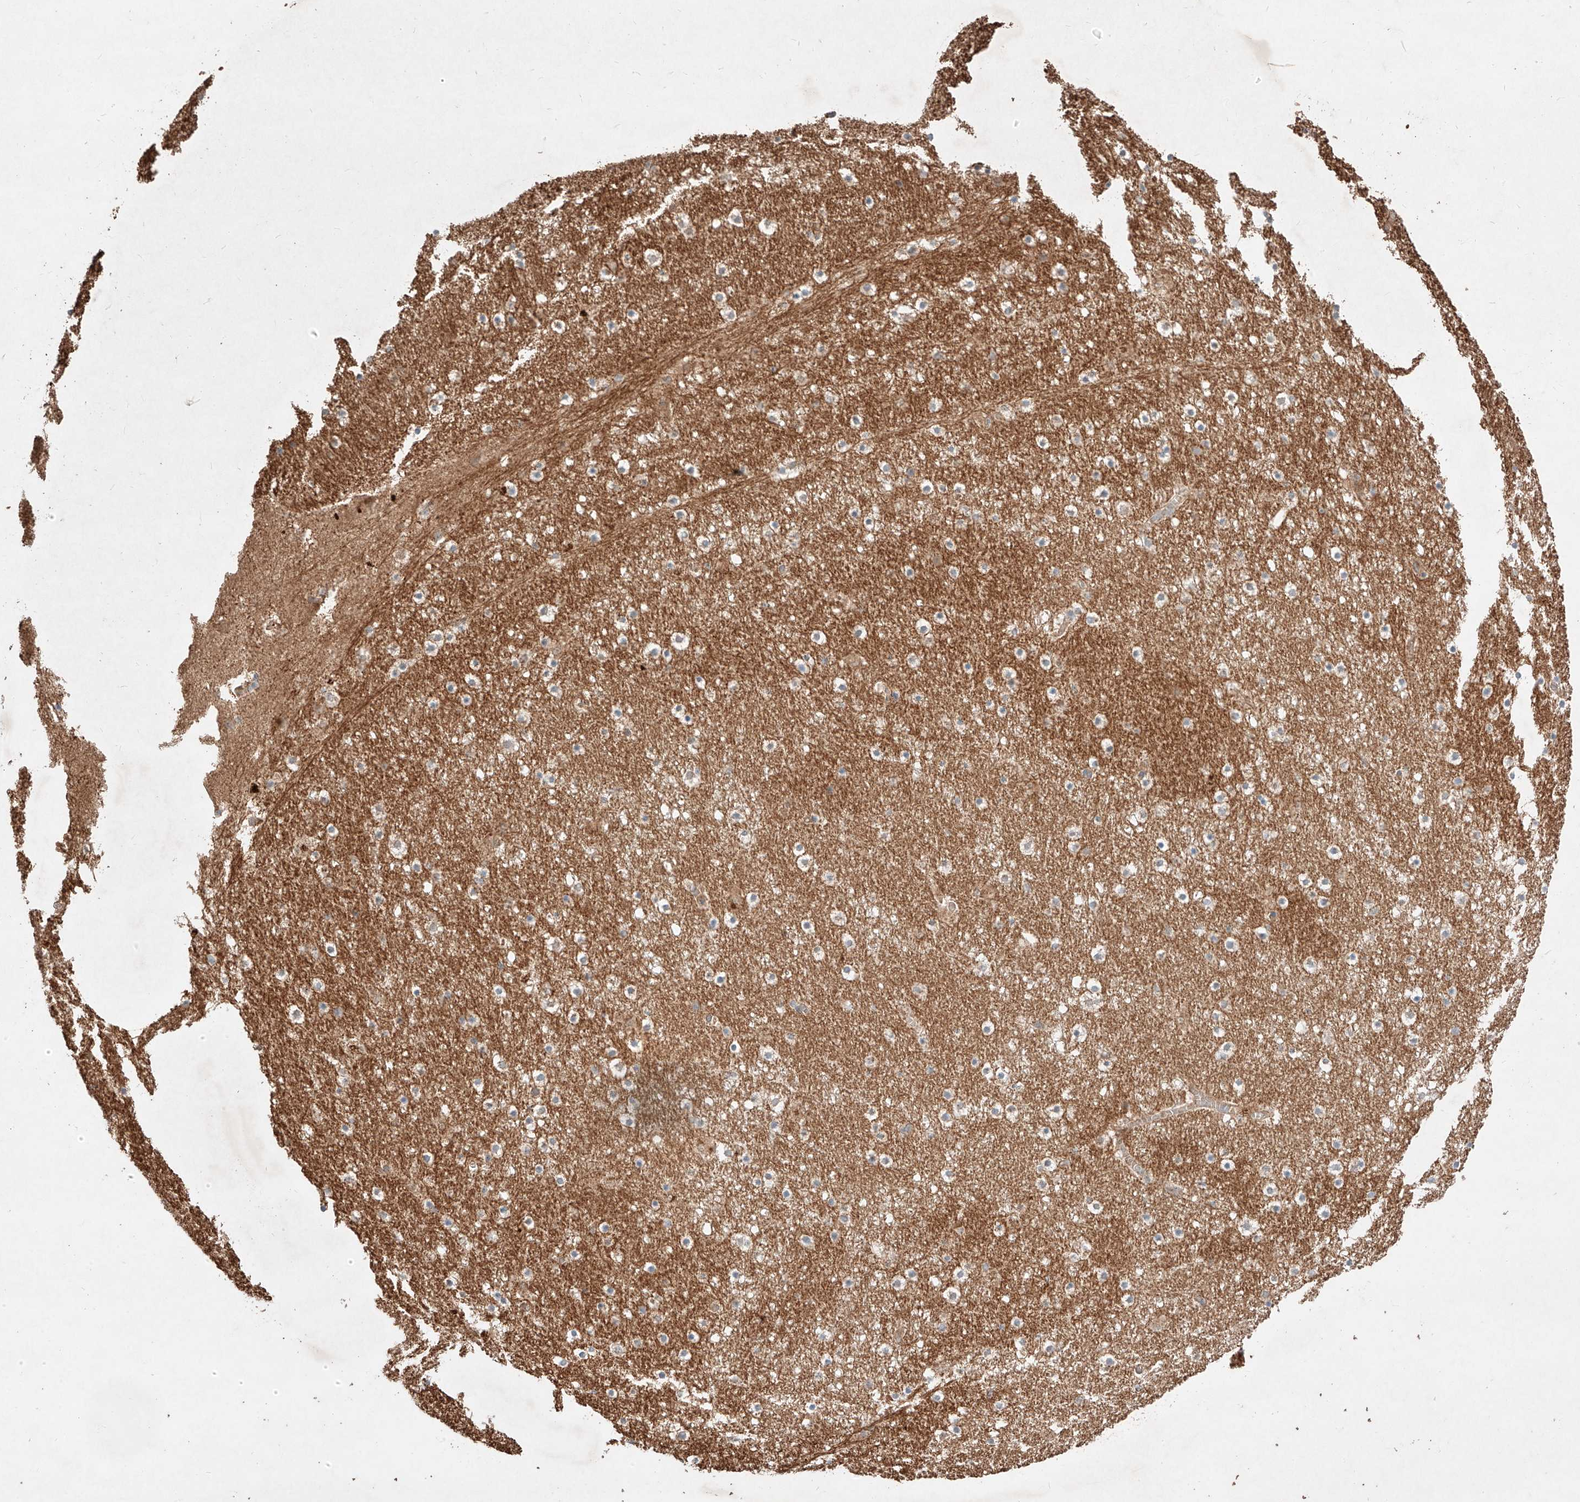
{"staining": {"intensity": "moderate", "quantity": "<25%", "location": "cytoplasmic/membranous"}, "tissue": "caudate", "cell_type": "Glial cells", "image_type": "normal", "snomed": [{"axis": "morphology", "description": "Normal tissue, NOS"}, {"axis": "topography", "description": "Lateral ventricle wall"}], "caption": "About <25% of glial cells in normal caudate show moderate cytoplasmic/membranous protein expression as visualized by brown immunohistochemical staining.", "gene": "C6orf62", "patient": {"sex": "male", "age": 45}}